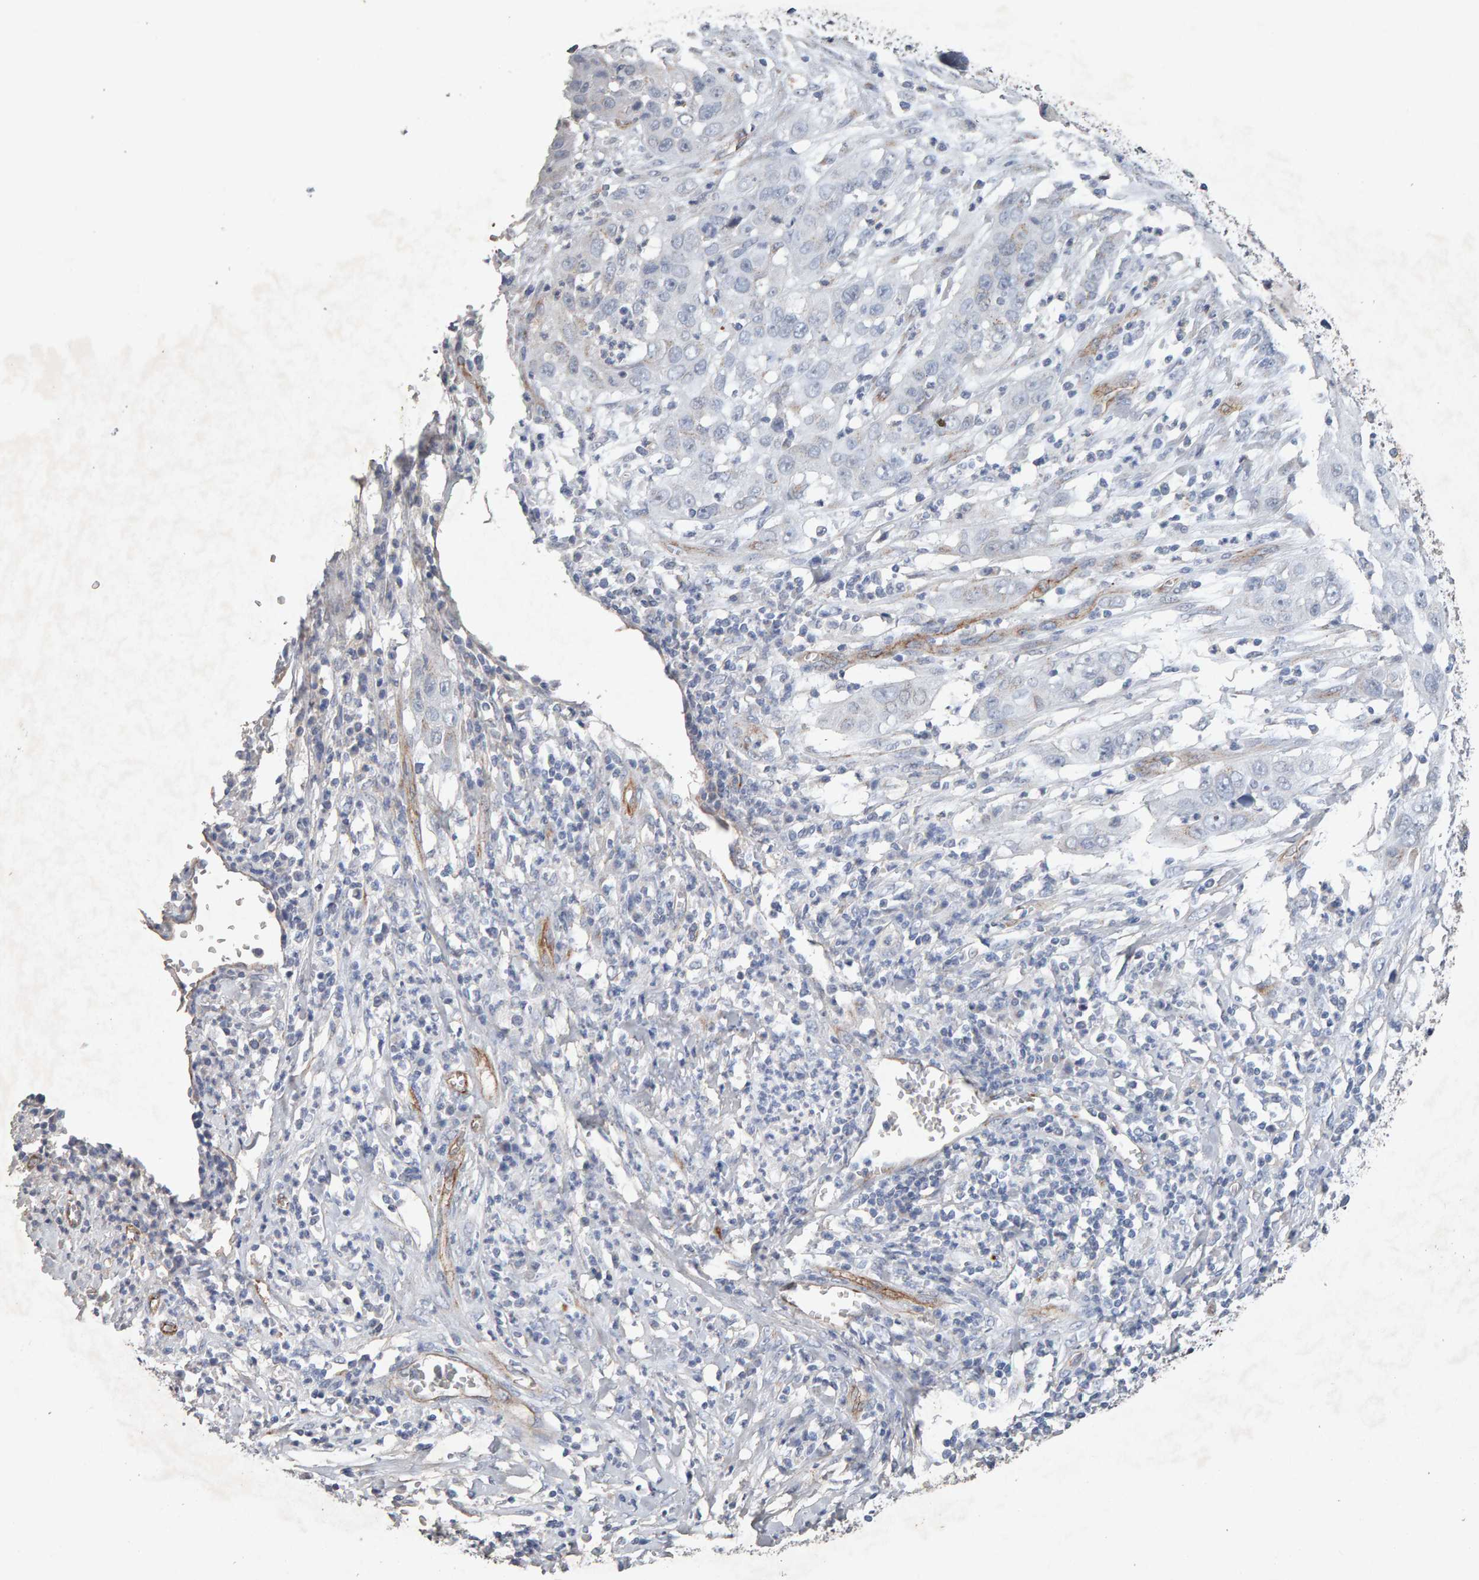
{"staining": {"intensity": "negative", "quantity": "none", "location": "none"}, "tissue": "cervical cancer", "cell_type": "Tumor cells", "image_type": "cancer", "snomed": [{"axis": "morphology", "description": "Squamous cell carcinoma, NOS"}, {"axis": "topography", "description": "Cervix"}], "caption": "Histopathology image shows no protein positivity in tumor cells of squamous cell carcinoma (cervical) tissue.", "gene": "PTPRM", "patient": {"sex": "female", "age": 32}}